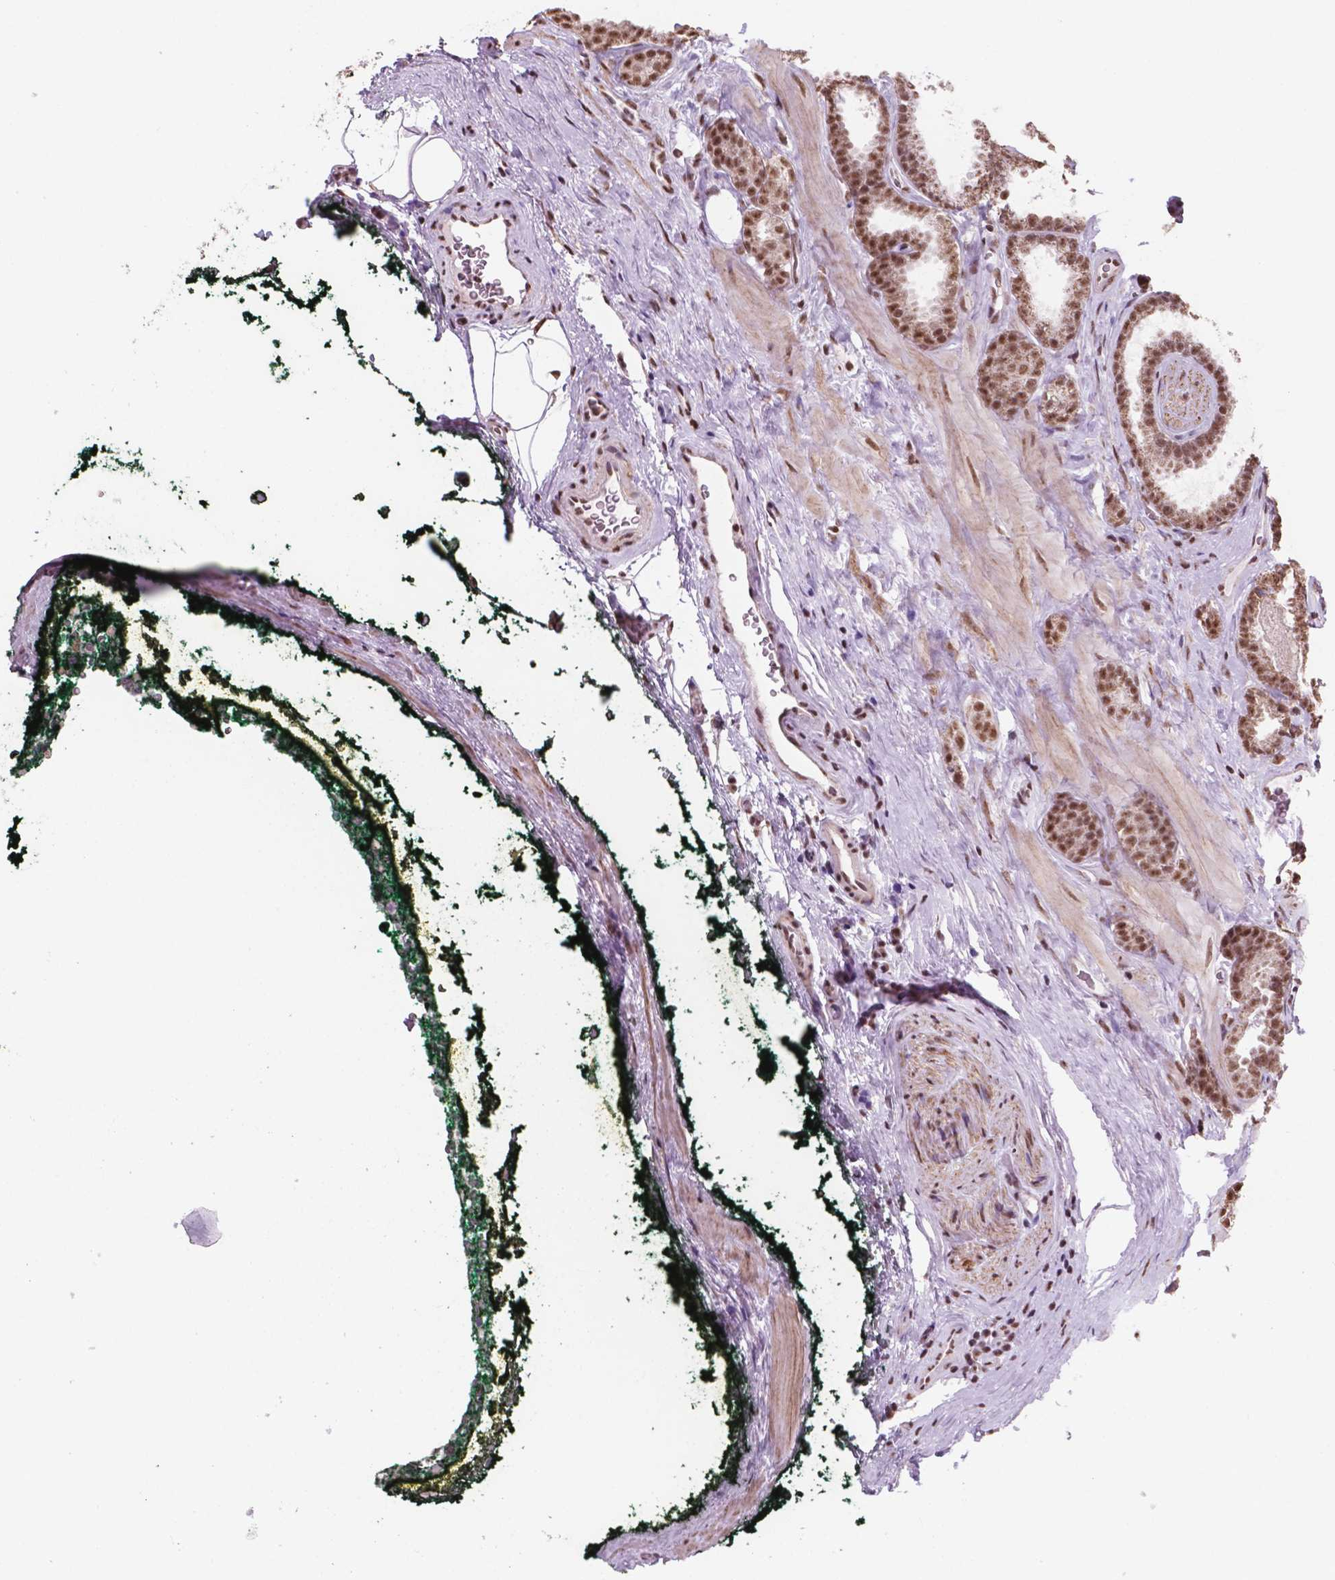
{"staining": {"intensity": "moderate", "quantity": ">75%", "location": "cytoplasmic/membranous,nuclear"}, "tissue": "prostate cancer", "cell_type": "Tumor cells", "image_type": "cancer", "snomed": [{"axis": "morphology", "description": "Adenocarcinoma, NOS"}, {"axis": "topography", "description": "Prostate"}], "caption": "A brown stain shows moderate cytoplasmic/membranous and nuclear expression of a protein in prostate adenocarcinoma tumor cells.", "gene": "NDUFA10", "patient": {"sex": "male", "age": 64}}